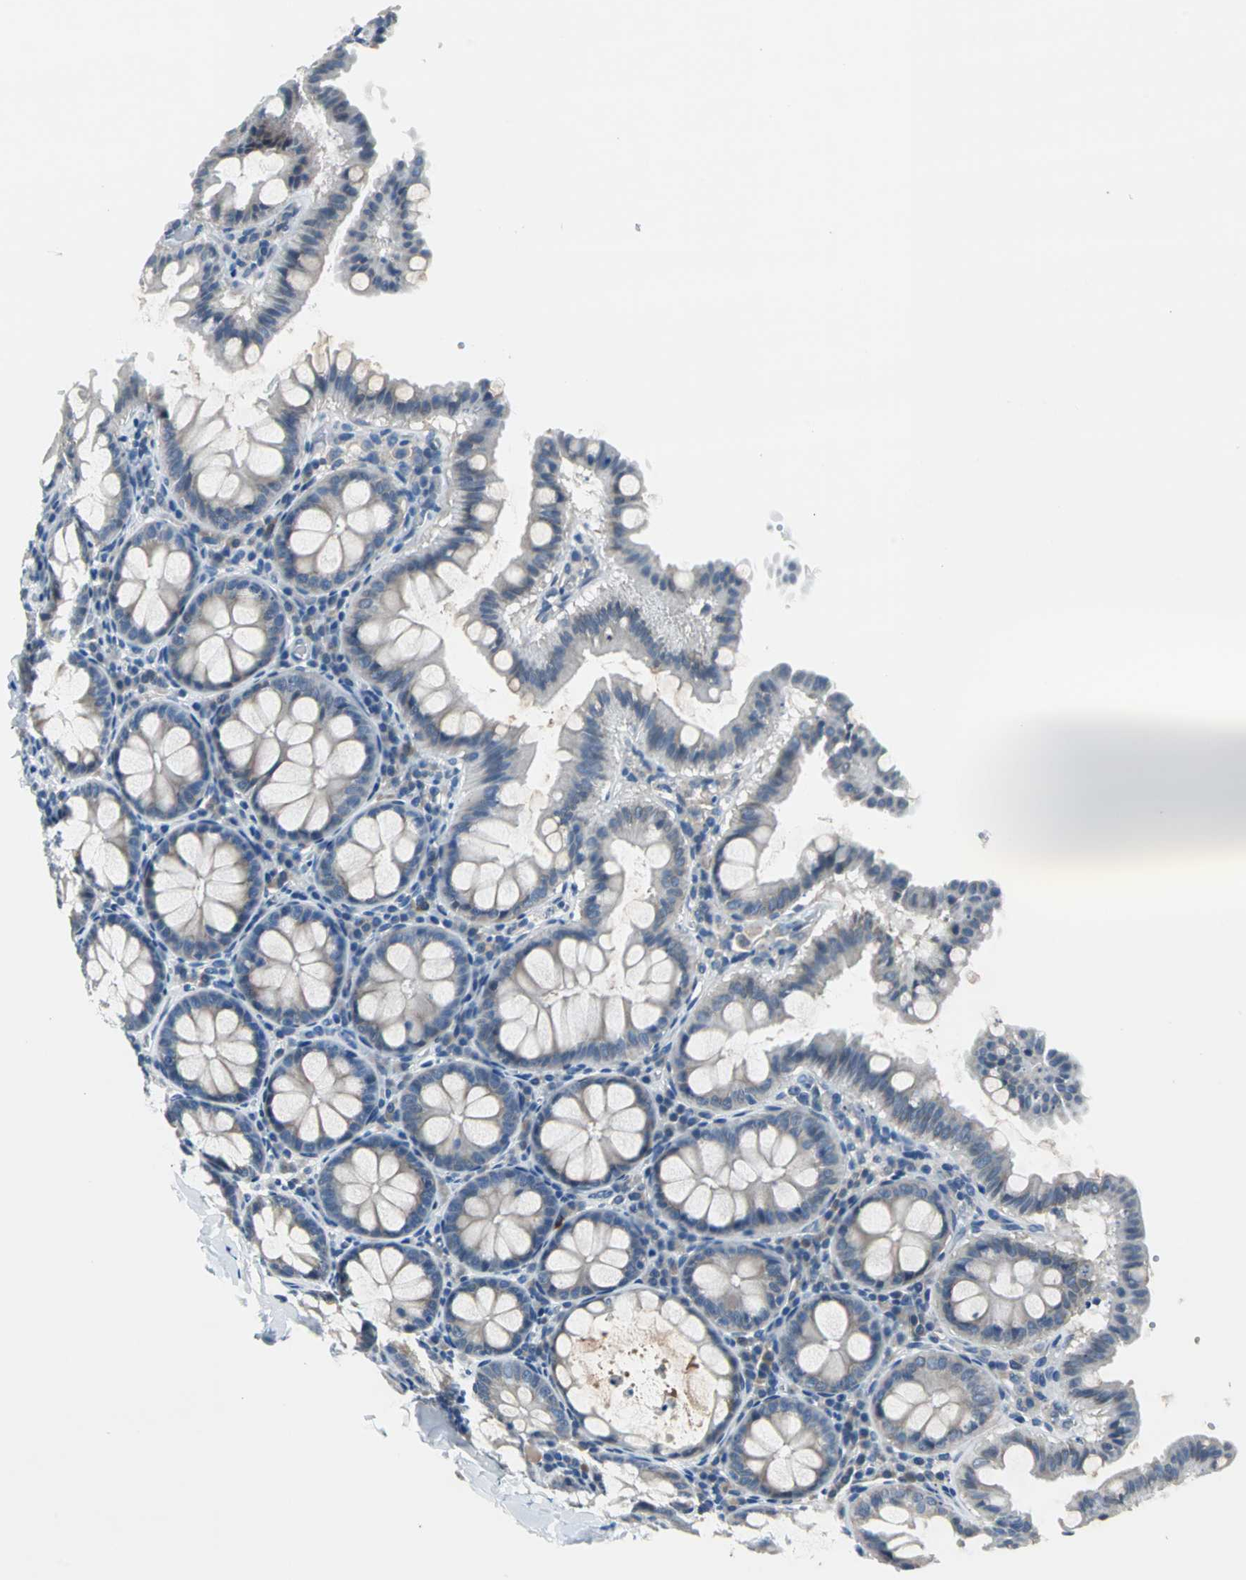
{"staining": {"intensity": "negative", "quantity": "none", "location": "none"}, "tissue": "colon", "cell_type": "Endothelial cells", "image_type": "normal", "snomed": [{"axis": "morphology", "description": "Normal tissue, NOS"}, {"axis": "topography", "description": "Colon"}], "caption": "Endothelial cells are negative for protein expression in unremarkable human colon. Nuclei are stained in blue.", "gene": "ZNF415", "patient": {"sex": "female", "age": 61}}